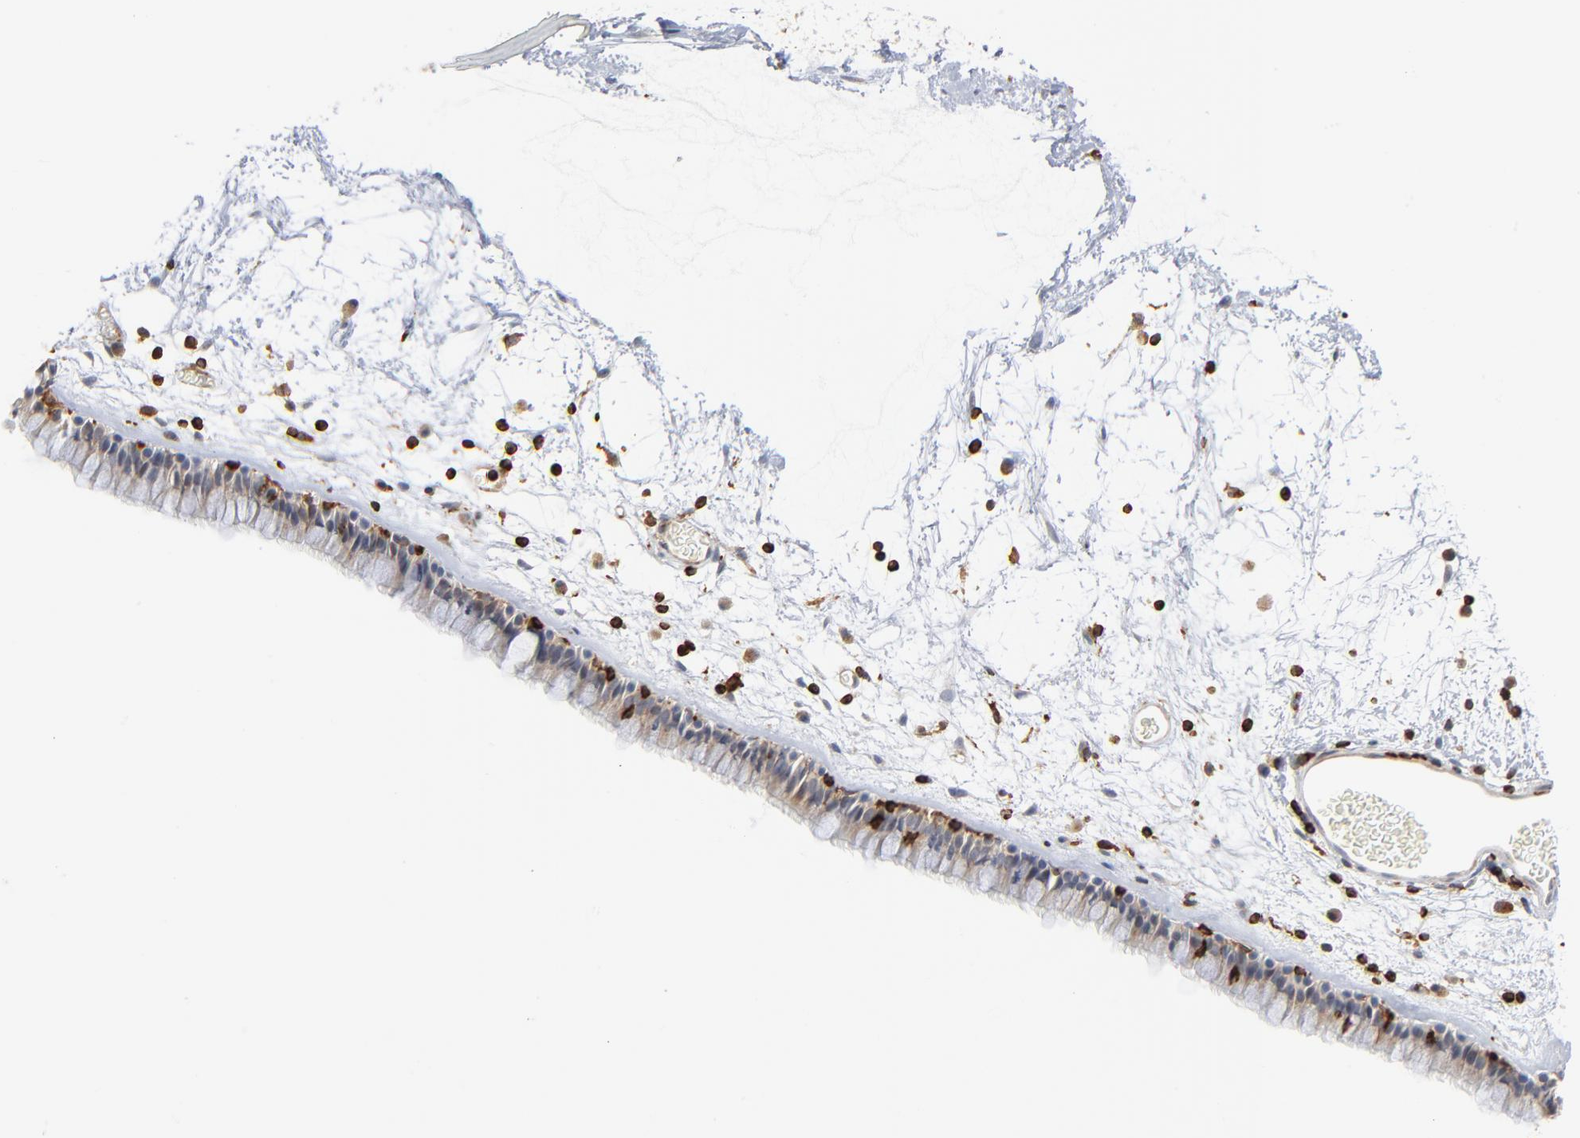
{"staining": {"intensity": "weak", "quantity": ">75%", "location": "cytoplasmic/membranous"}, "tissue": "nasopharynx", "cell_type": "Respiratory epithelial cells", "image_type": "normal", "snomed": [{"axis": "morphology", "description": "Normal tissue, NOS"}, {"axis": "morphology", "description": "Inflammation, NOS"}, {"axis": "topography", "description": "Nasopharynx"}], "caption": "Brown immunohistochemical staining in normal nasopharynx displays weak cytoplasmic/membranous expression in approximately >75% of respiratory epithelial cells. The protein of interest is shown in brown color, while the nuclei are stained blue.", "gene": "SH3KBP1", "patient": {"sex": "male", "age": 48}}